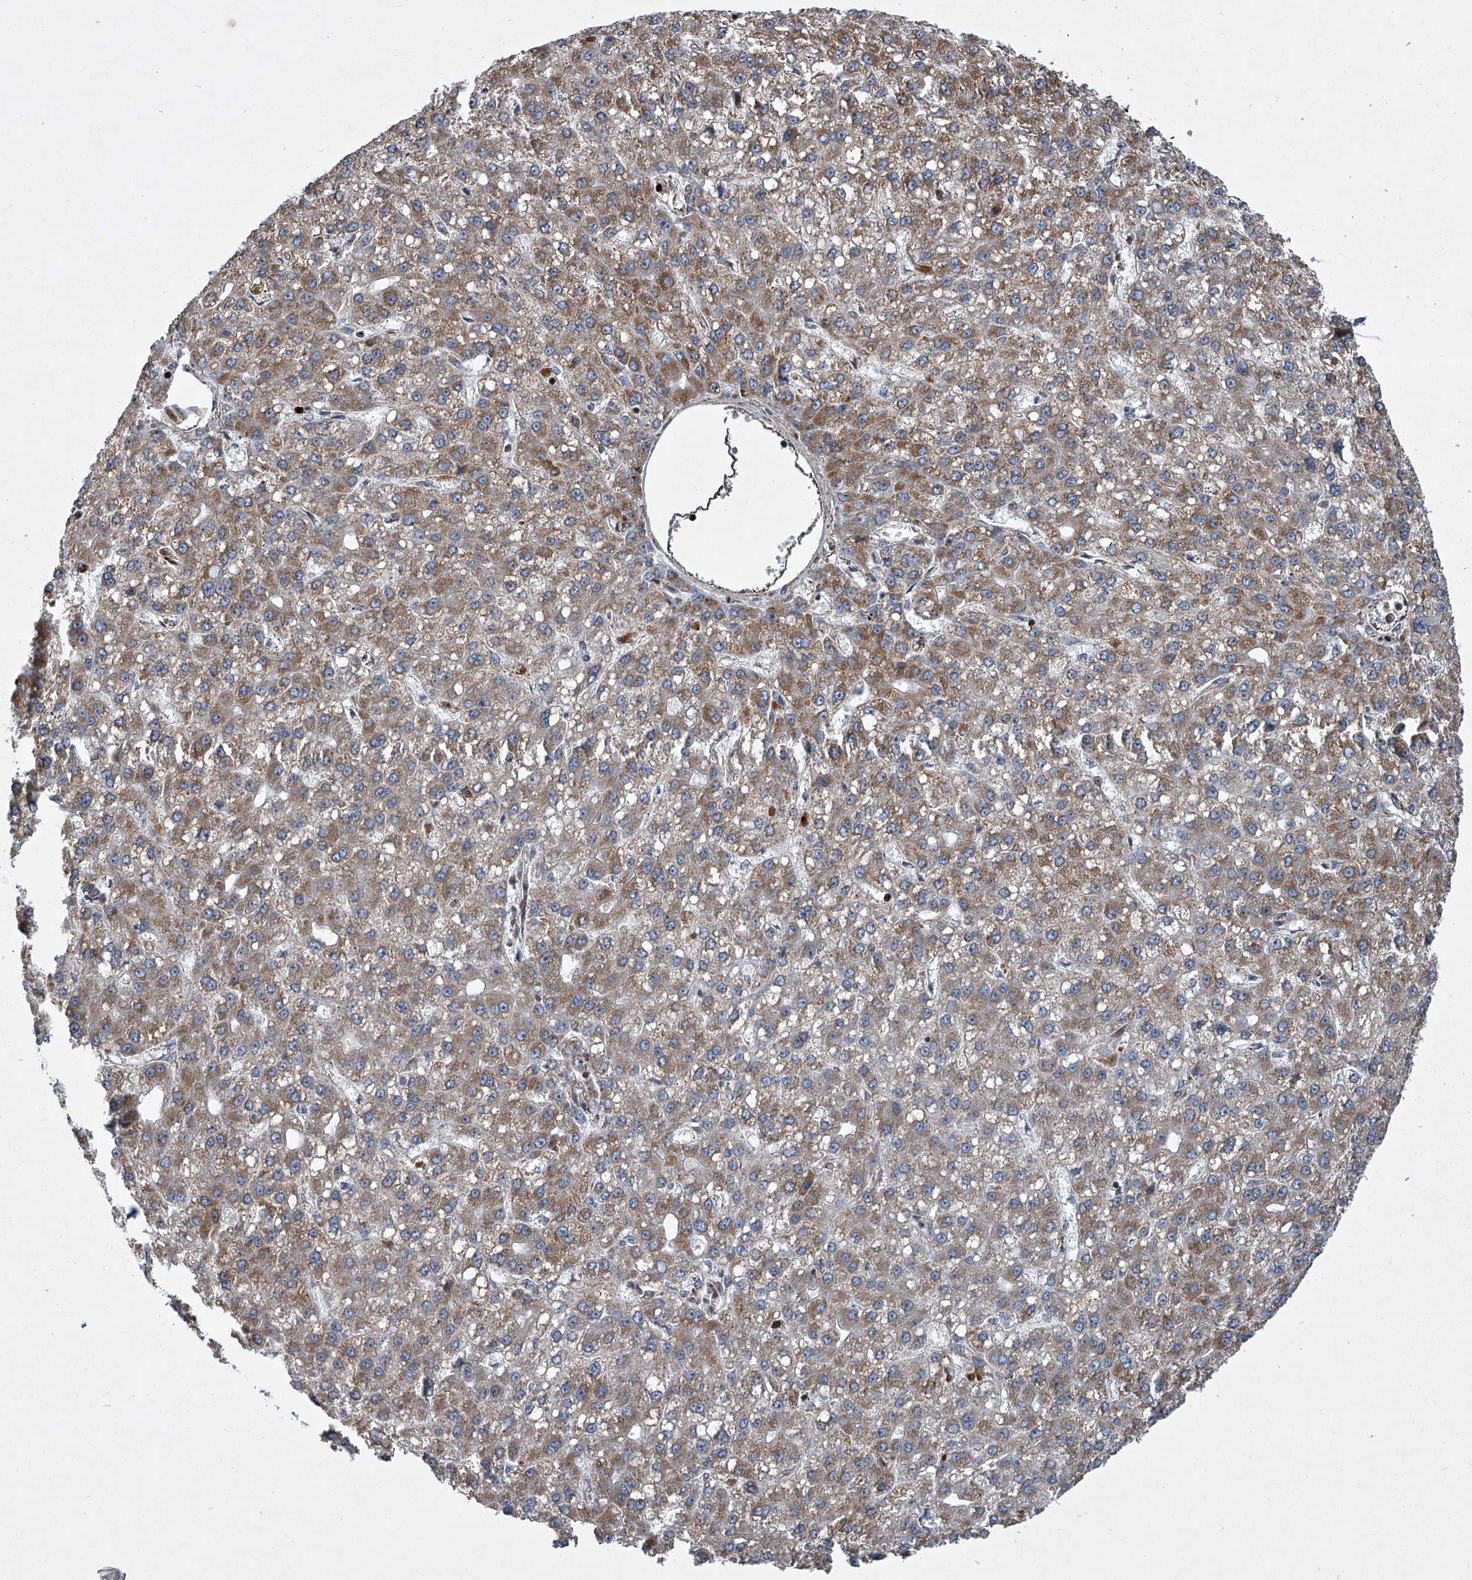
{"staining": {"intensity": "moderate", "quantity": ">75%", "location": "cytoplasmic/membranous"}, "tissue": "liver cancer", "cell_type": "Tumor cells", "image_type": "cancer", "snomed": [{"axis": "morphology", "description": "Carcinoma, Hepatocellular, NOS"}, {"axis": "topography", "description": "Liver"}], "caption": "Human liver cancer (hepatocellular carcinoma) stained for a protein (brown) exhibits moderate cytoplasmic/membranous positive positivity in approximately >75% of tumor cells.", "gene": "STRADA", "patient": {"sex": "male", "age": 67}}